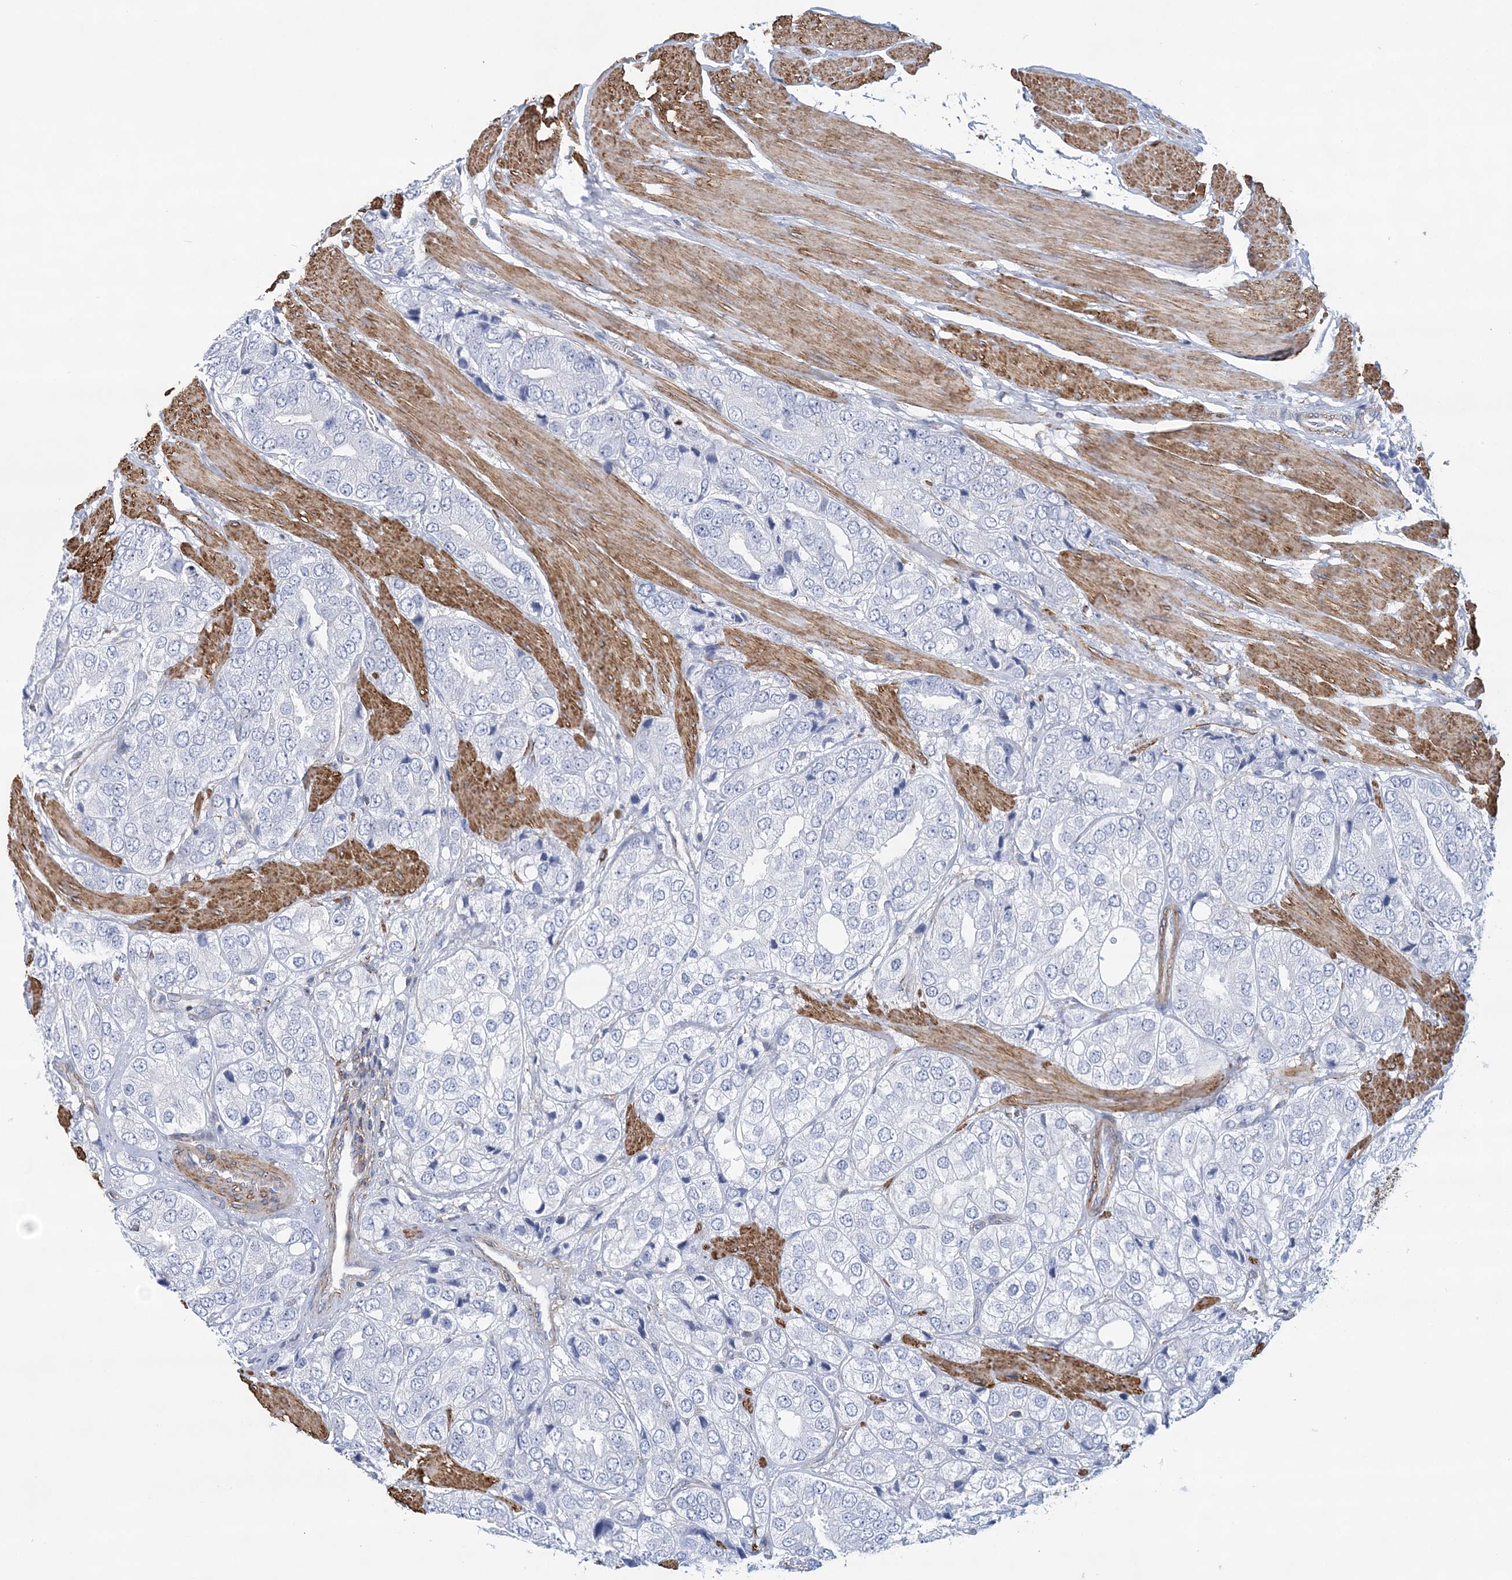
{"staining": {"intensity": "negative", "quantity": "none", "location": "none"}, "tissue": "prostate cancer", "cell_type": "Tumor cells", "image_type": "cancer", "snomed": [{"axis": "morphology", "description": "Adenocarcinoma, High grade"}, {"axis": "topography", "description": "Prostate"}], "caption": "IHC histopathology image of human prostate cancer (high-grade adenocarcinoma) stained for a protein (brown), which demonstrates no expression in tumor cells. The staining is performed using DAB brown chromogen with nuclei counter-stained in using hematoxylin.", "gene": "C11orf21", "patient": {"sex": "male", "age": 50}}